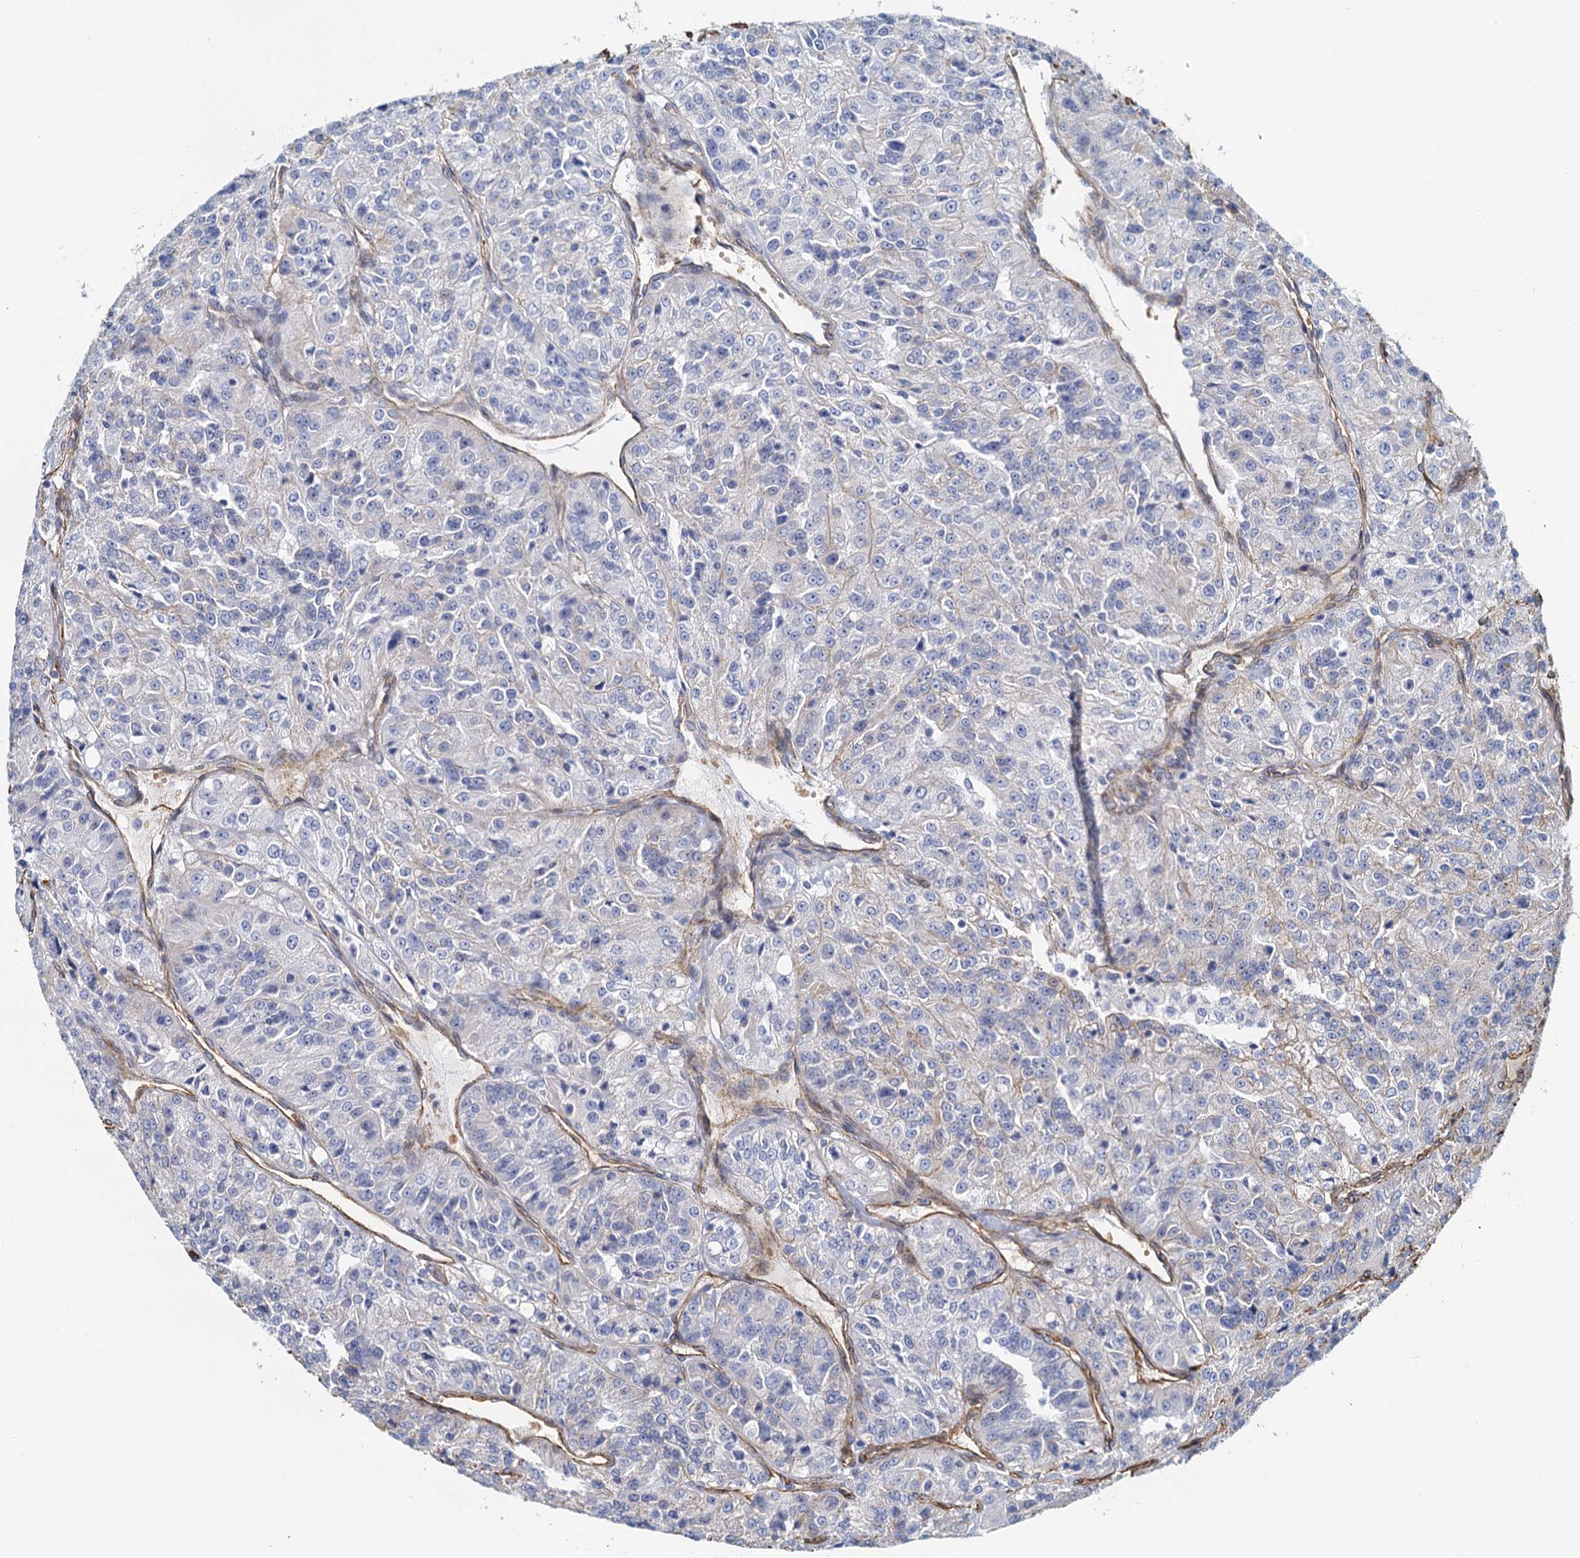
{"staining": {"intensity": "negative", "quantity": "none", "location": "none"}, "tissue": "renal cancer", "cell_type": "Tumor cells", "image_type": "cancer", "snomed": [{"axis": "morphology", "description": "Adenocarcinoma, NOS"}, {"axis": "topography", "description": "Kidney"}], "caption": "Tumor cells show no significant protein positivity in renal cancer. Nuclei are stained in blue.", "gene": "DGKG", "patient": {"sex": "female", "age": 63}}